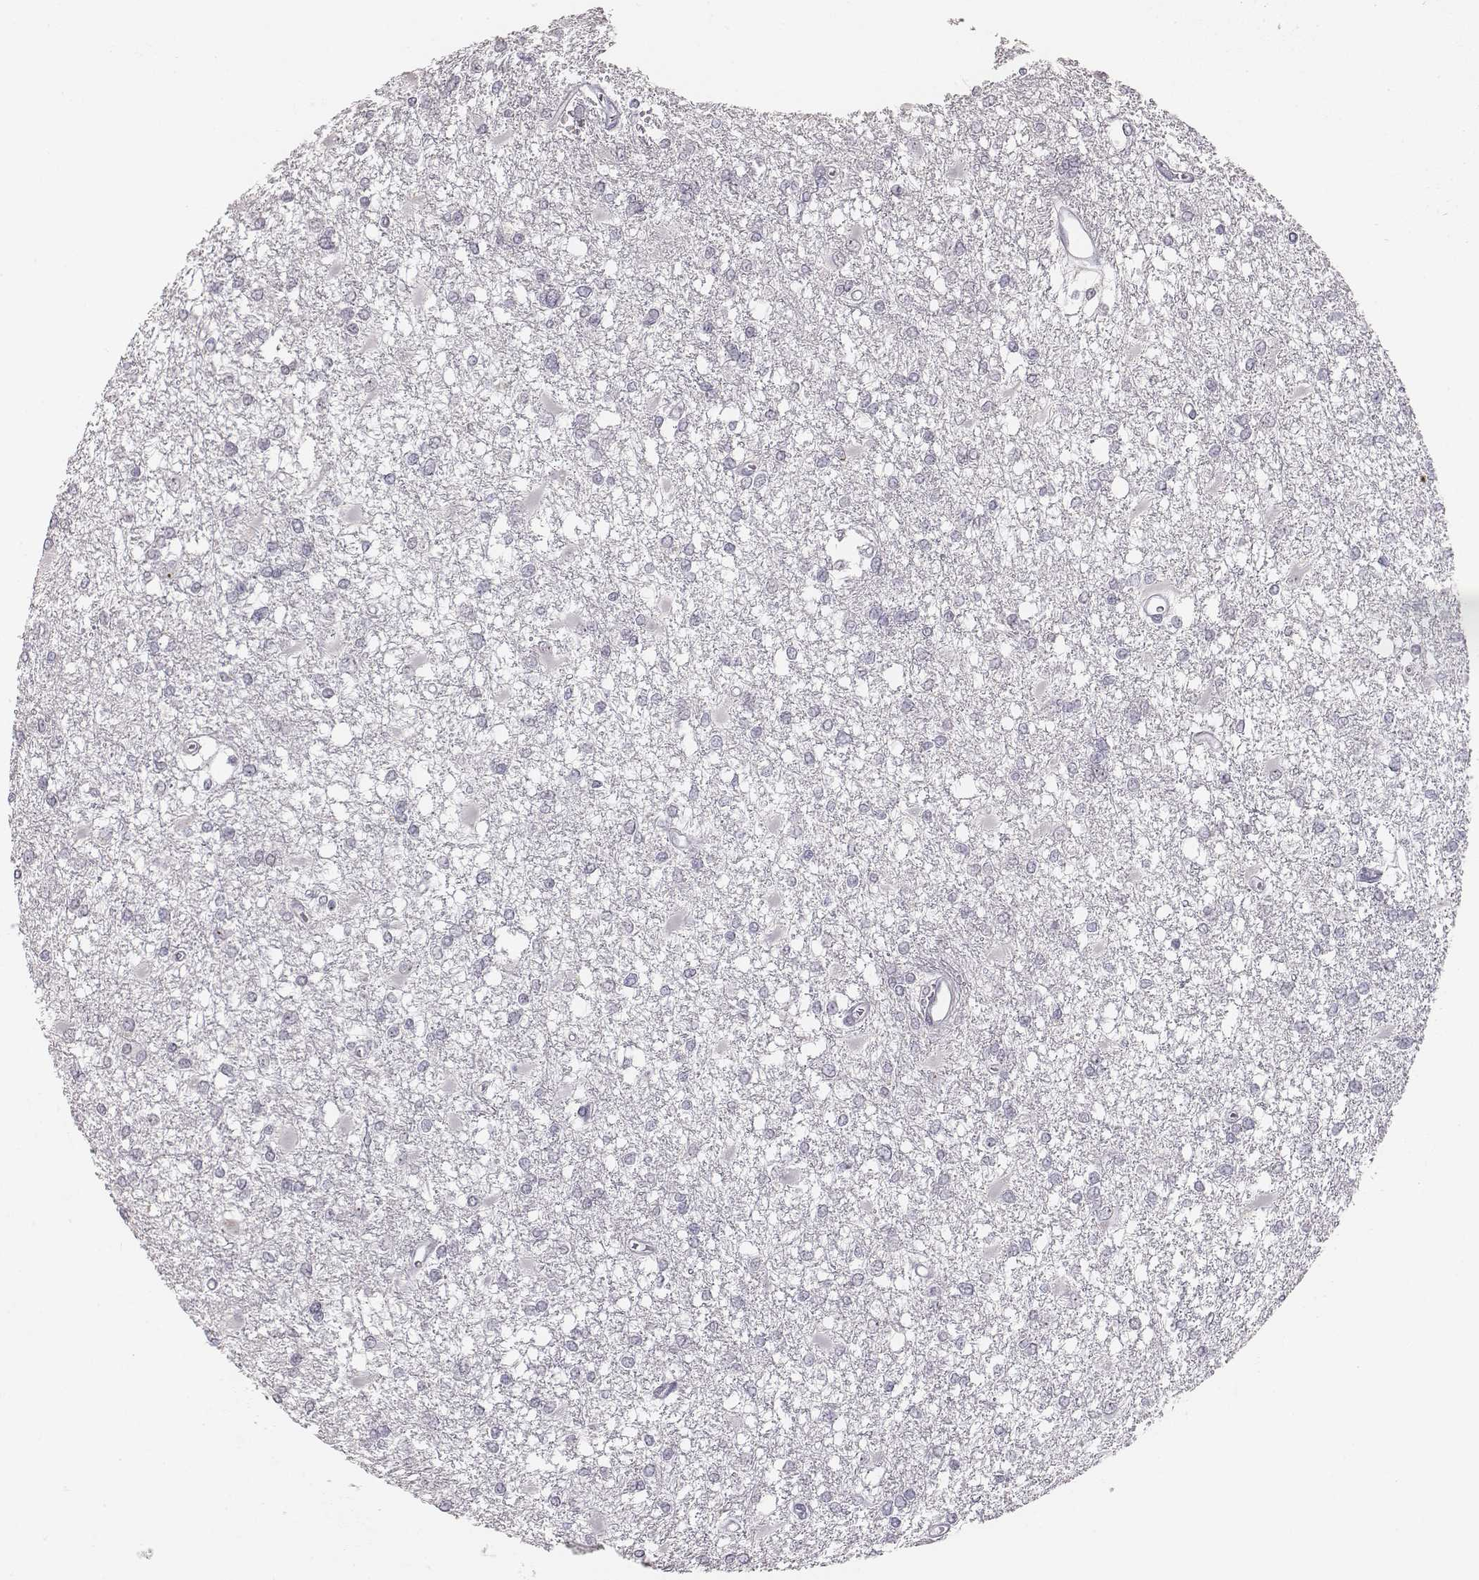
{"staining": {"intensity": "negative", "quantity": "none", "location": "none"}, "tissue": "glioma", "cell_type": "Tumor cells", "image_type": "cancer", "snomed": [{"axis": "morphology", "description": "Glioma, malignant, High grade"}, {"axis": "topography", "description": "Cerebral cortex"}], "caption": "Immunohistochemistry (IHC) histopathology image of neoplastic tissue: human malignant glioma (high-grade) stained with DAB (3,3'-diaminobenzidine) shows no significant protein positivity in tumor cells. Nuclei are stained in blue.", "gene": "NIFK", "patient": {"sex": "male", "age": 79}}